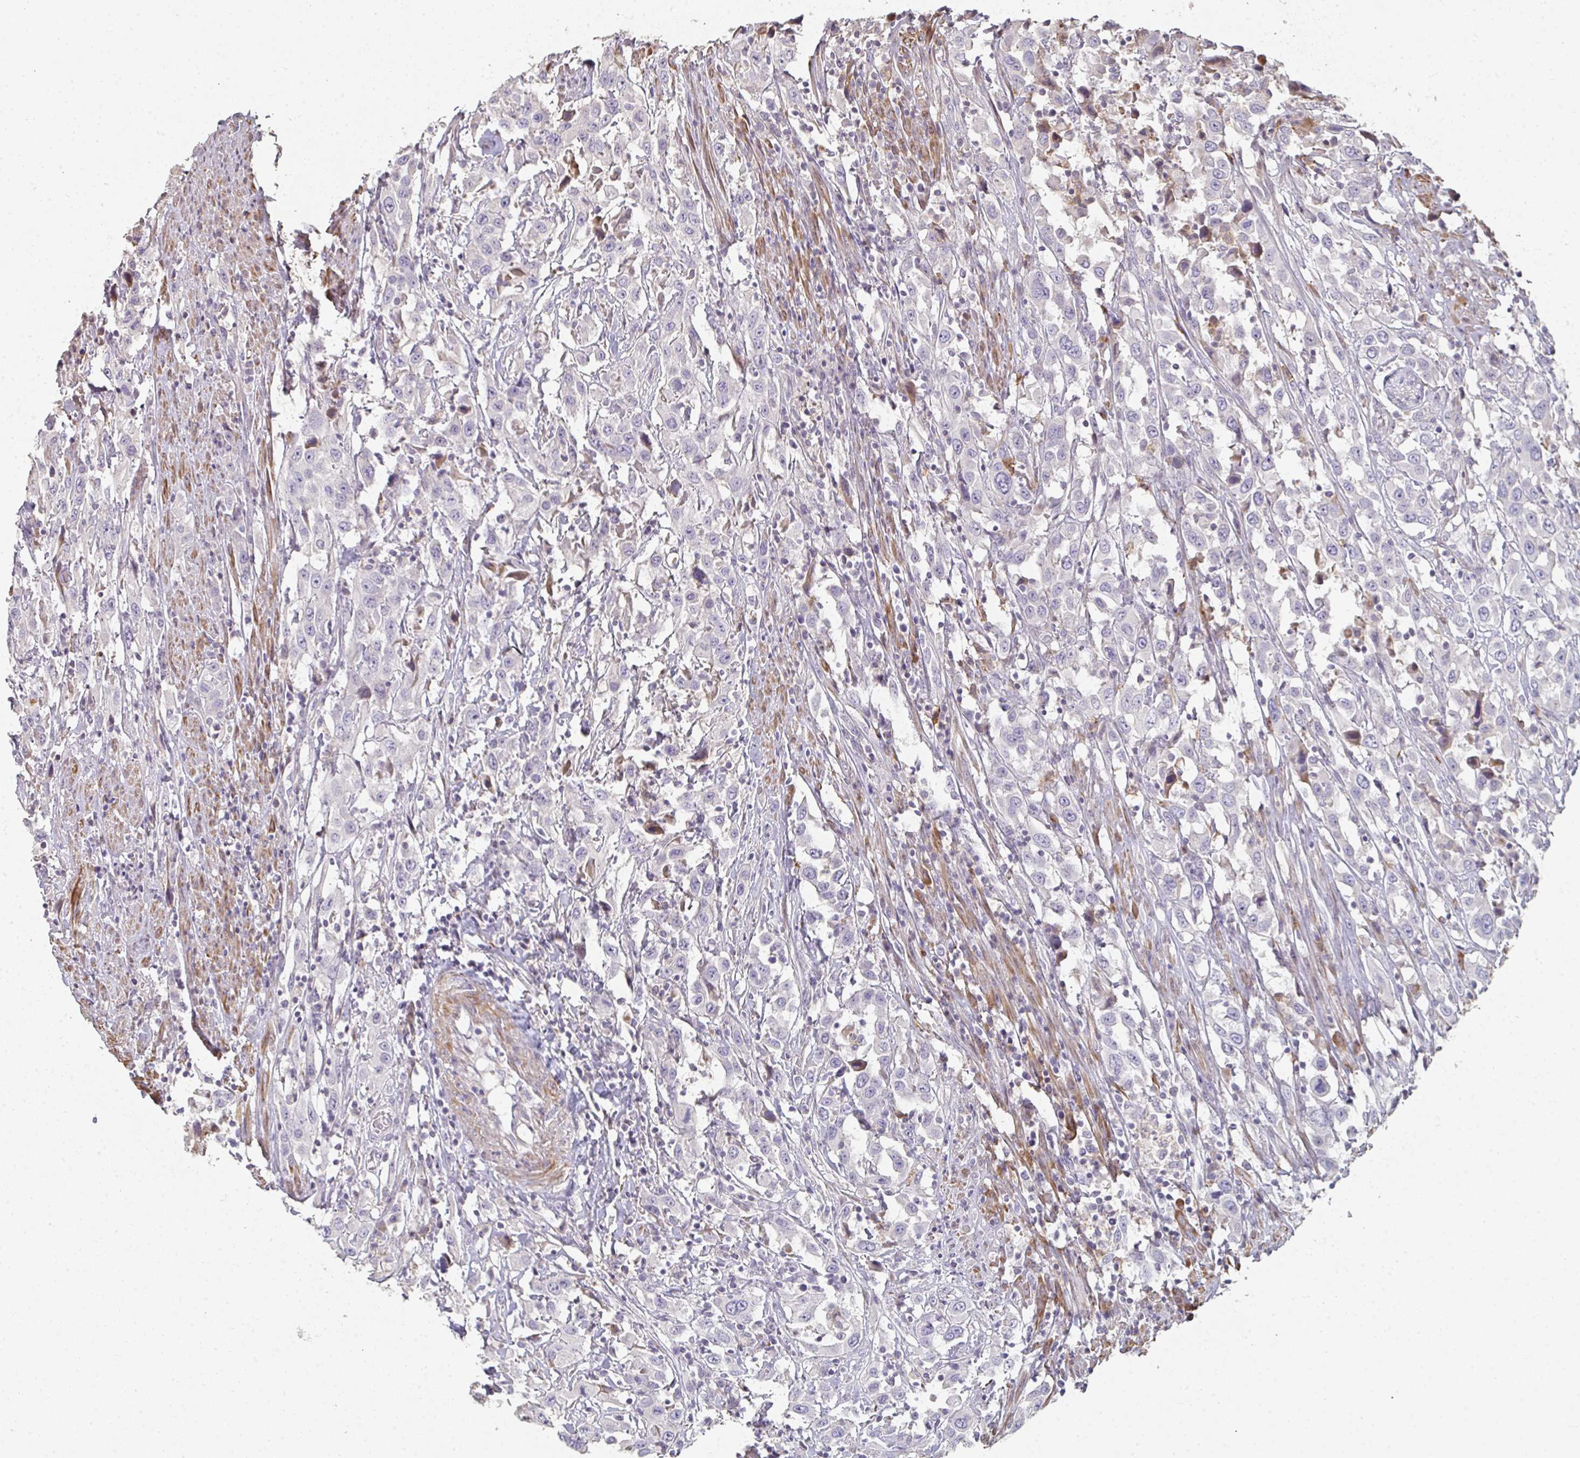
{"staining": {"intensity": "negative", "quantity": "none", "location": "none"}, "tissue": "urothelial cancer", "cell_type": "Tumor cells", "image_type": "cancer", "snomed": [{"axis": "morphology", "description": "Urothelial carcinoma, High grade"}, {"axis": "topography", "description": "Urinary bladder"}], "caption": "DAB immunohistochemical staining of urothelial cancer demonstrates no significant staining in tumor cells. Brightfield microscopy of immunohistochemistry (IHC) stained with DAB (brown) and hematoxylin (blue), captured at high magnification.", "gene": "A1CF", "patient": {"sex": "male", "age": 61}}